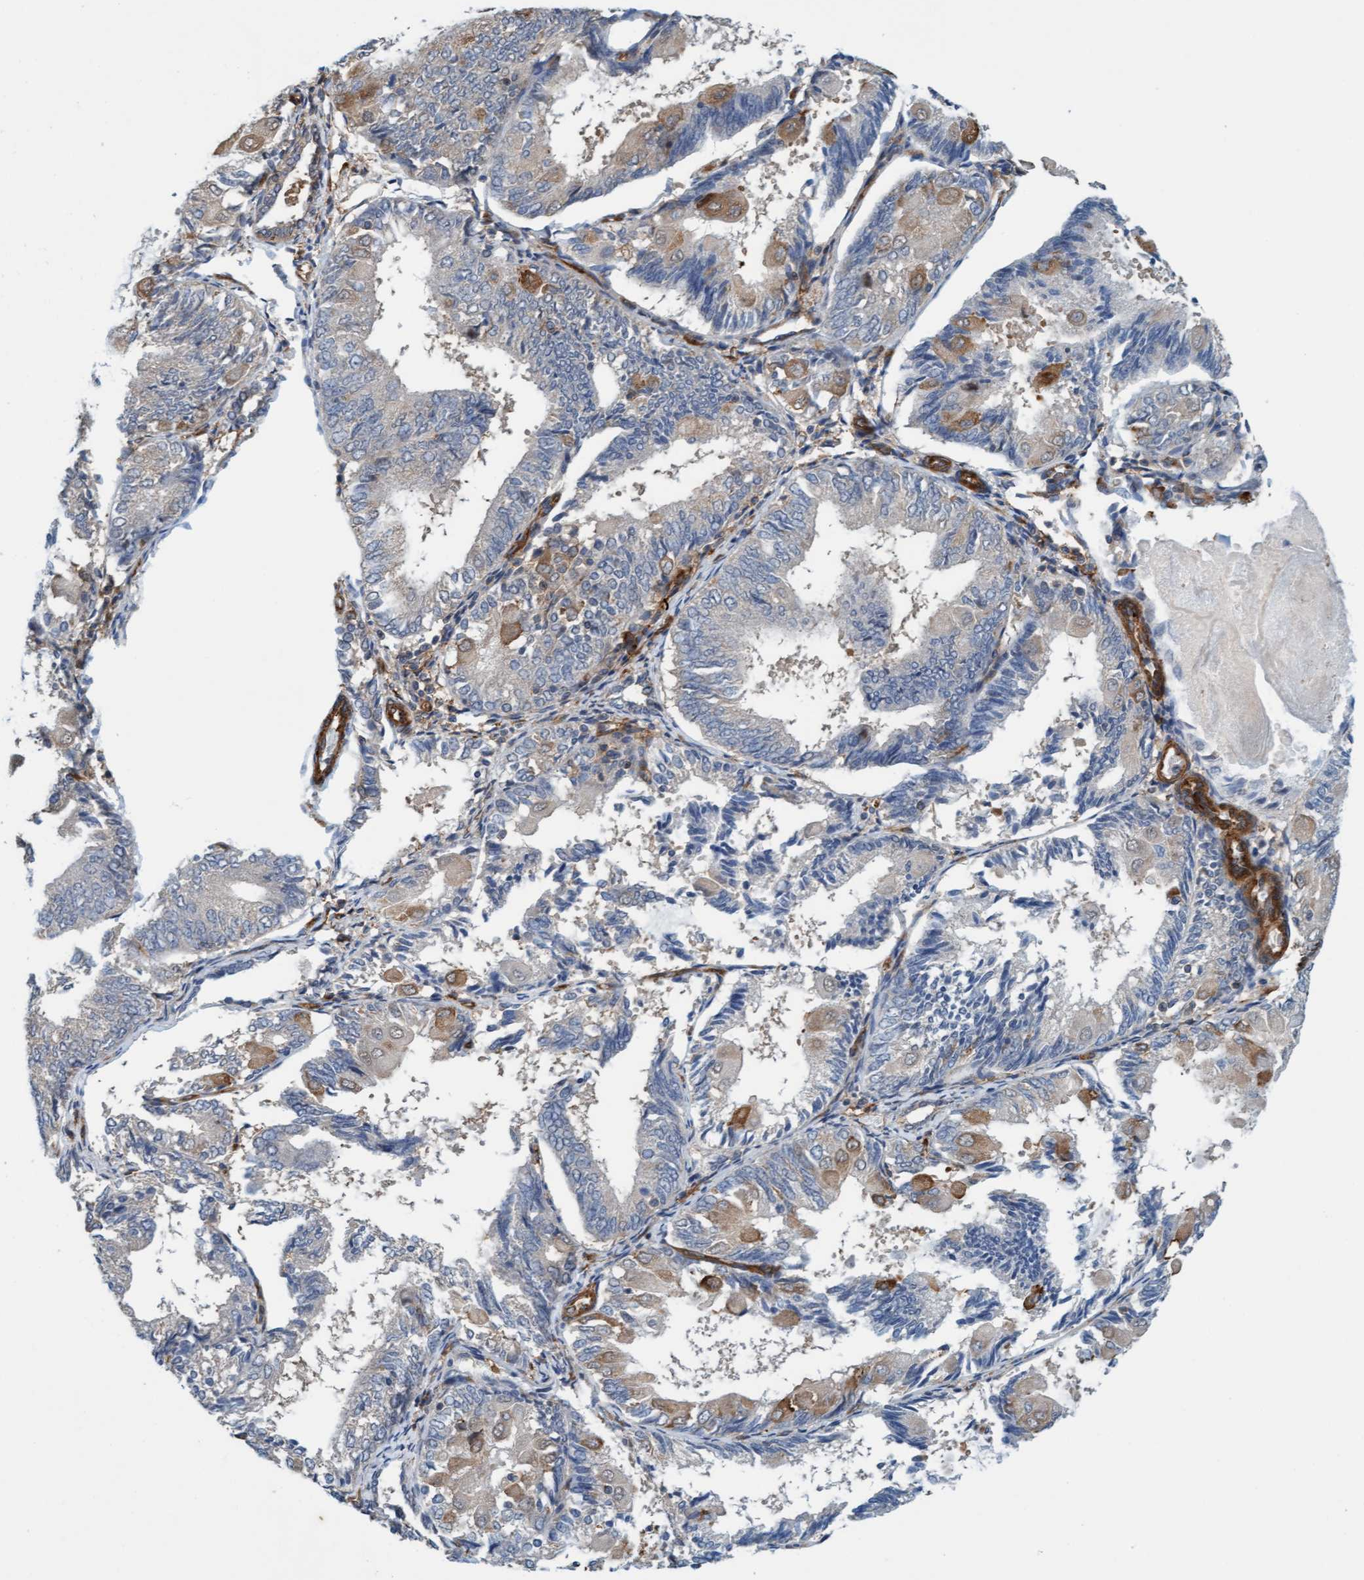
{"staining": {"intensity": "weak", "quantity": "25%-75%", "location": "cytoplasmic/membranous"}, "tissue": "endometrial cancer", "cell_type": "Tumor cells", "image_type": "cancer", "snomed": [{"axis": "morphology", "description": "Adenocarcinoma, NOS"}, {"axis": "topography", "description": "Endometrium"}], "caption": "Immunohistochemistry photomicrograph of neoplastic tissue: endometrial cancer stained using immunohistochemistry displays low levels of weak protein expression localized specifically in the cytoplasmic/membranous of tumor cells, appearing as a cytoplasmic/membranous brown color.", "gene": "FMNL3", "patient": {"sex": "female", "age": 81}}